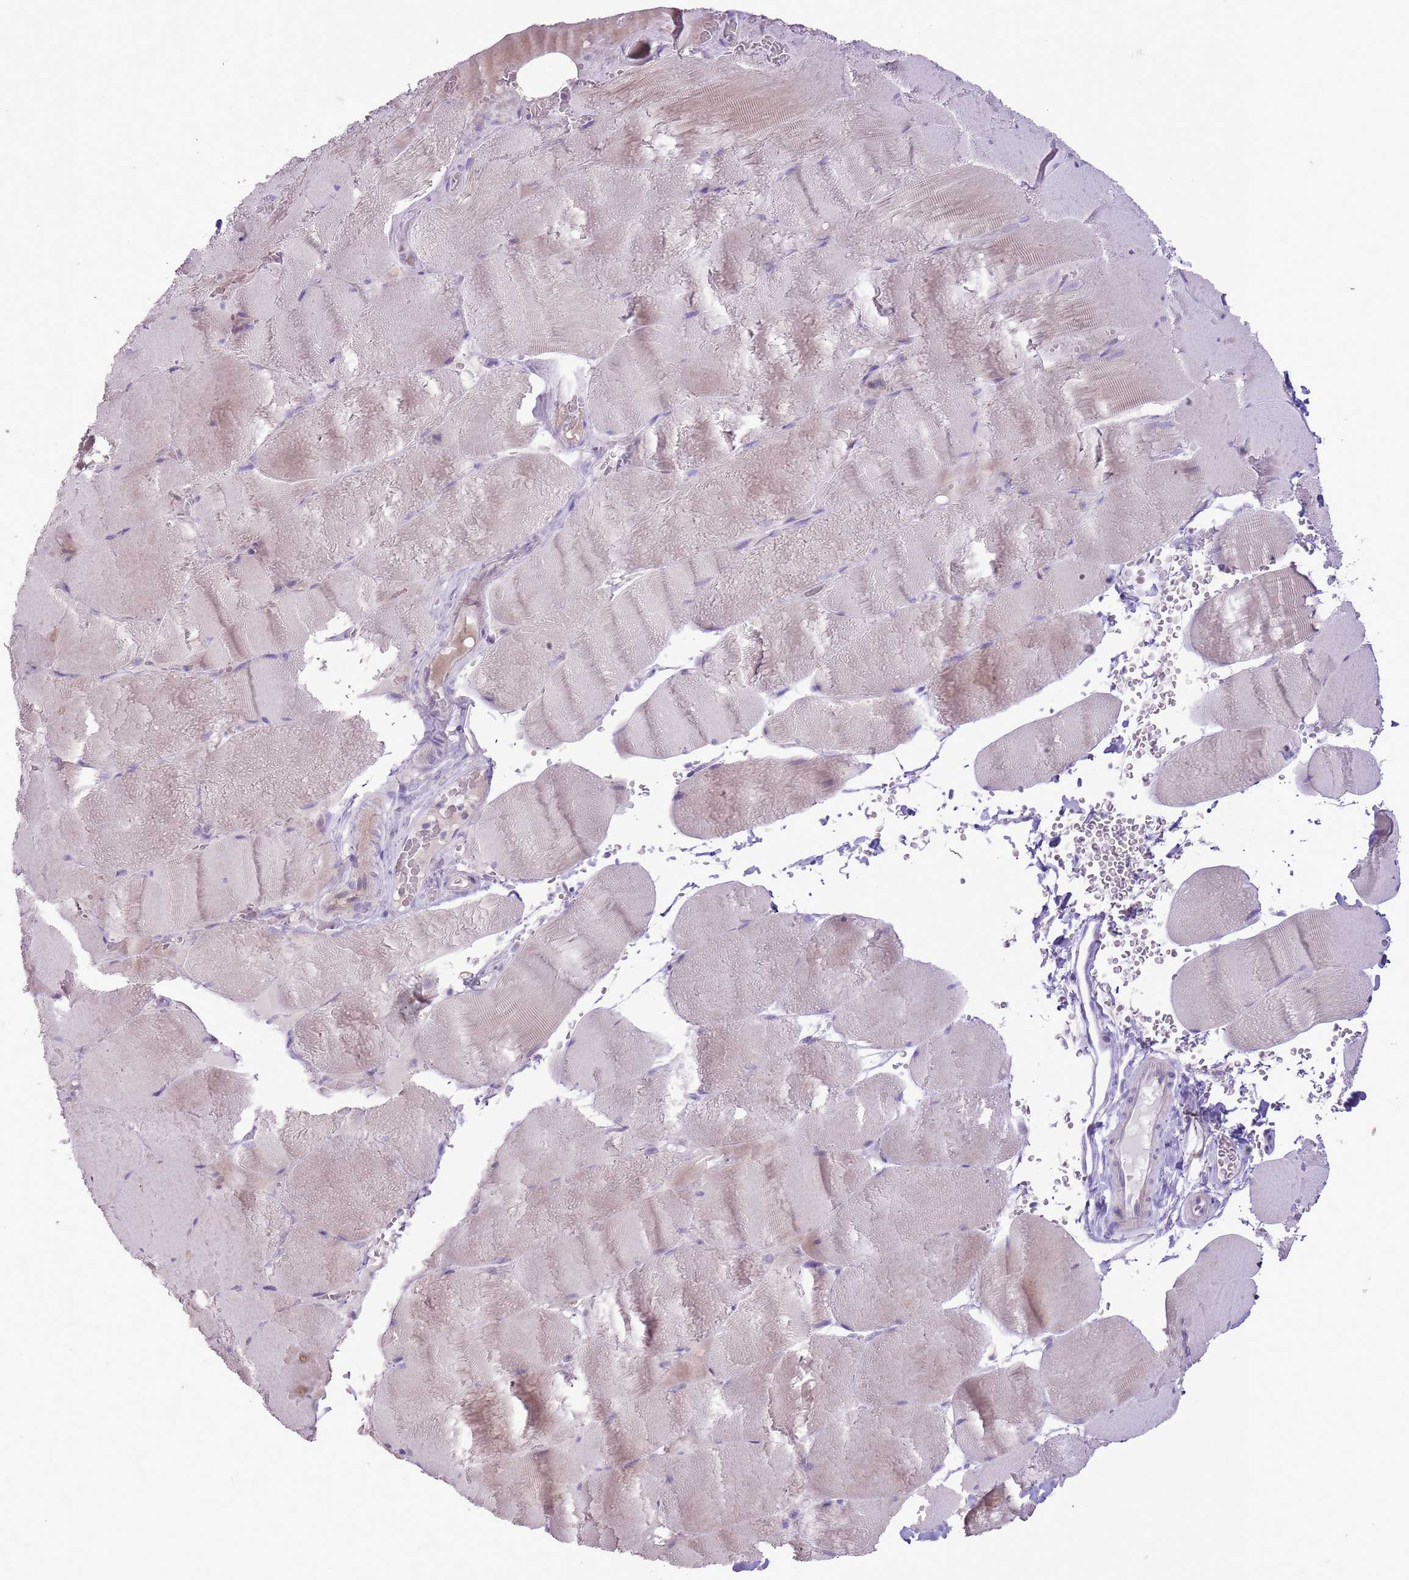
{"staining": {"intensity": "negative", "quantity": "none", "location": "none"}, "tissue": "skeletal muscle", "cell_type": "Myocytes", "image_type": "normal", "snomed": [{"axis": "morphology", "description": "Normal tissue, NOS"}, {"axis": "topography", "description": "Skeletal muscle"}, {"axis": "topography", "description": "Head-Neck"}], "caption": "Immunohistochemical staining of benign skeletal muscle demonstrates no significant staining in myocytes. Brightfield microscopy of IHC stained with DAB (brown) and hematoxylin (blue), captured at high magnification.", "gene": "GMNN", "patient": {"sex": "male", "age": 66}}